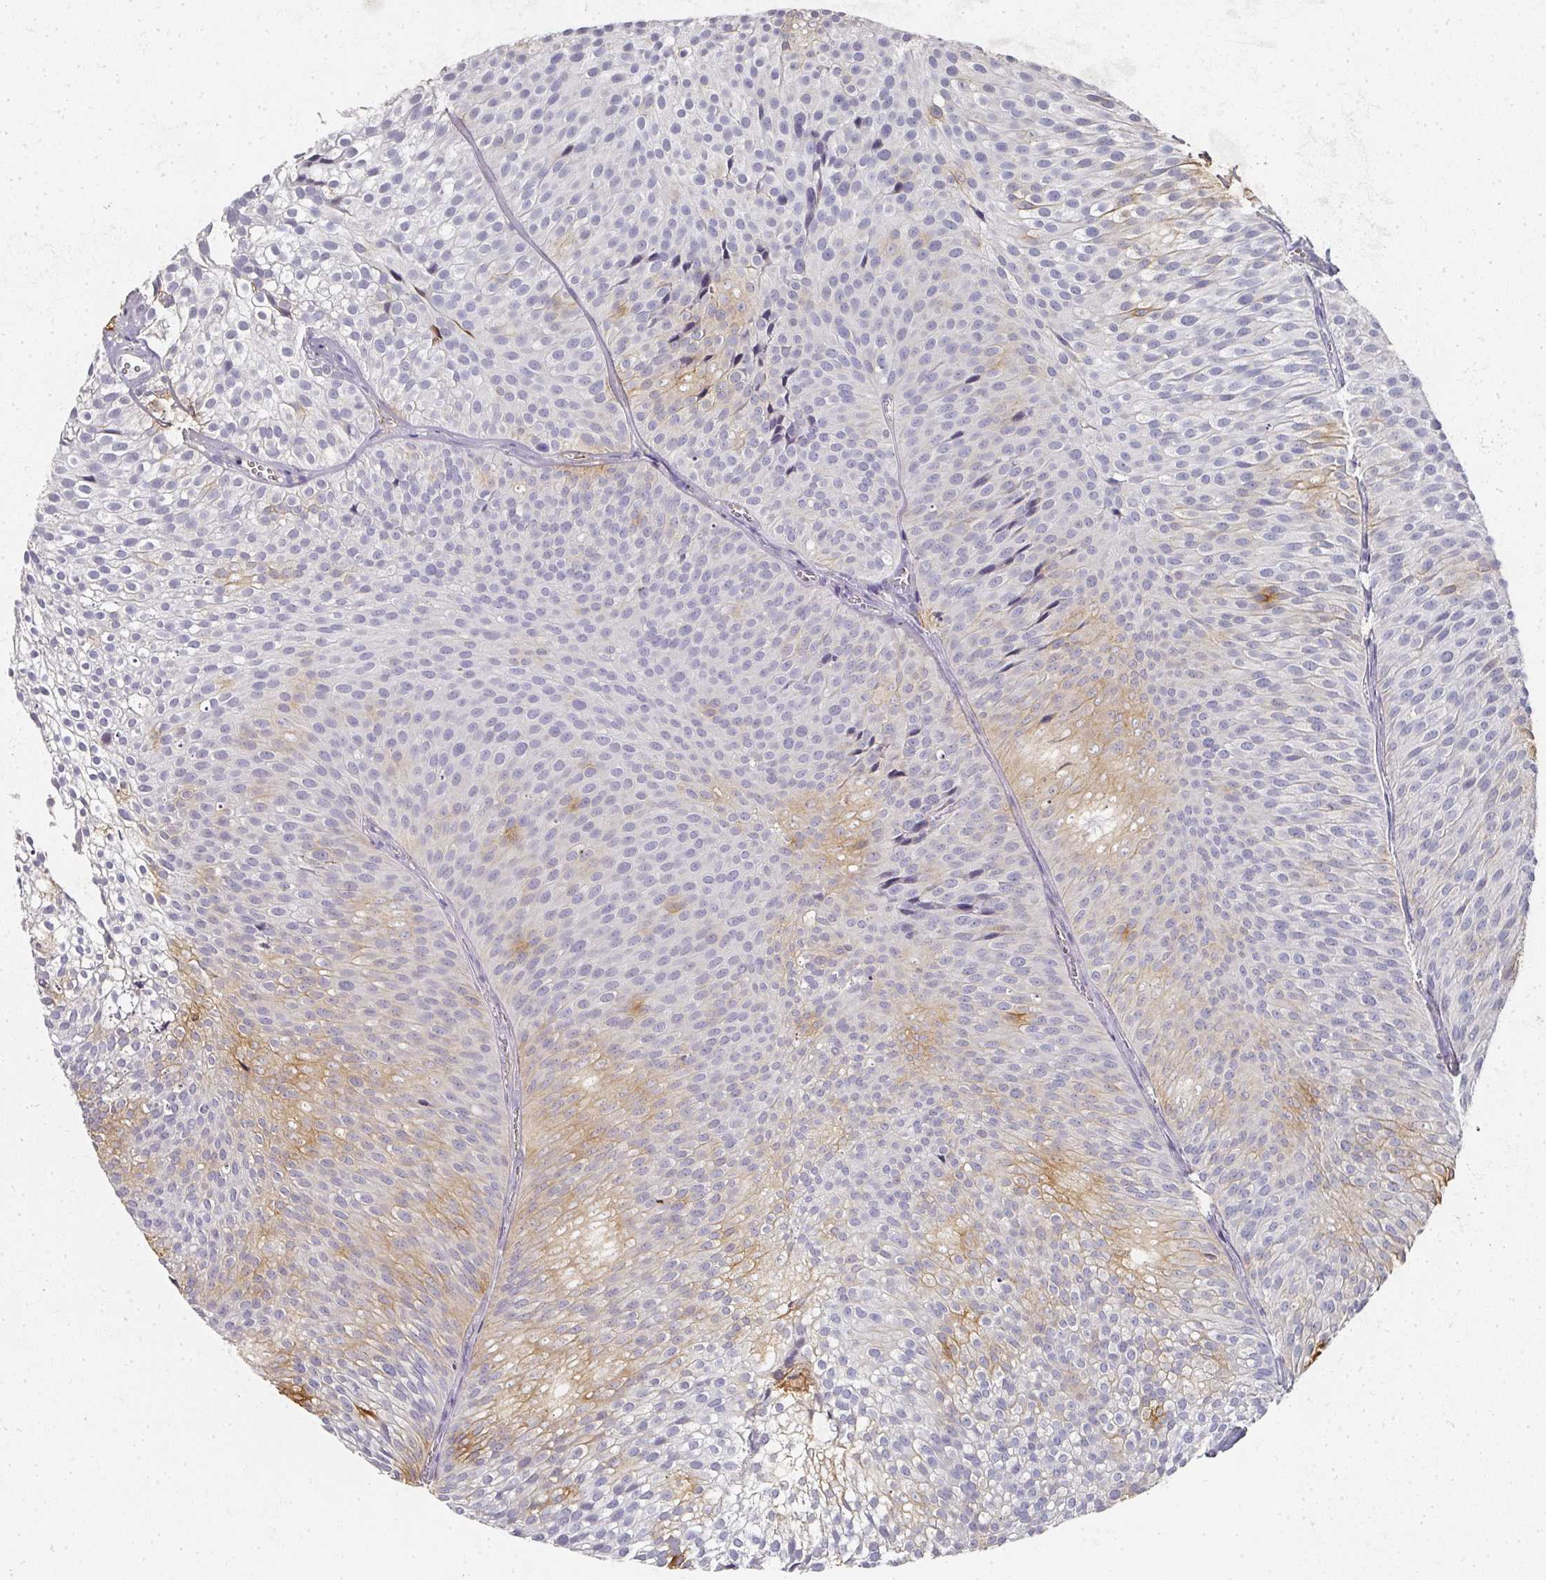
{"staining": {"intensity": "moderate", "quantity": "<25%", "location": "cytoplasmic/membranous"}, "tissue": "urothelial cancer", "cell_type": "Tumor cells", "image_type": "cancer", "snomed": [{"axis": "morphology", "description": "Urothelial carcinoma, Low grade"}, {"axis": "topography", "description": "Urinary bladder"}], "caption": "The histopathology image reveals a brown stain indicating the presence of a protein in the cytoplasmic/membranous of tumor cells in urothelial cancer.", "gene": "CAMP", "patient": {"sex": "male", "age": 91}}